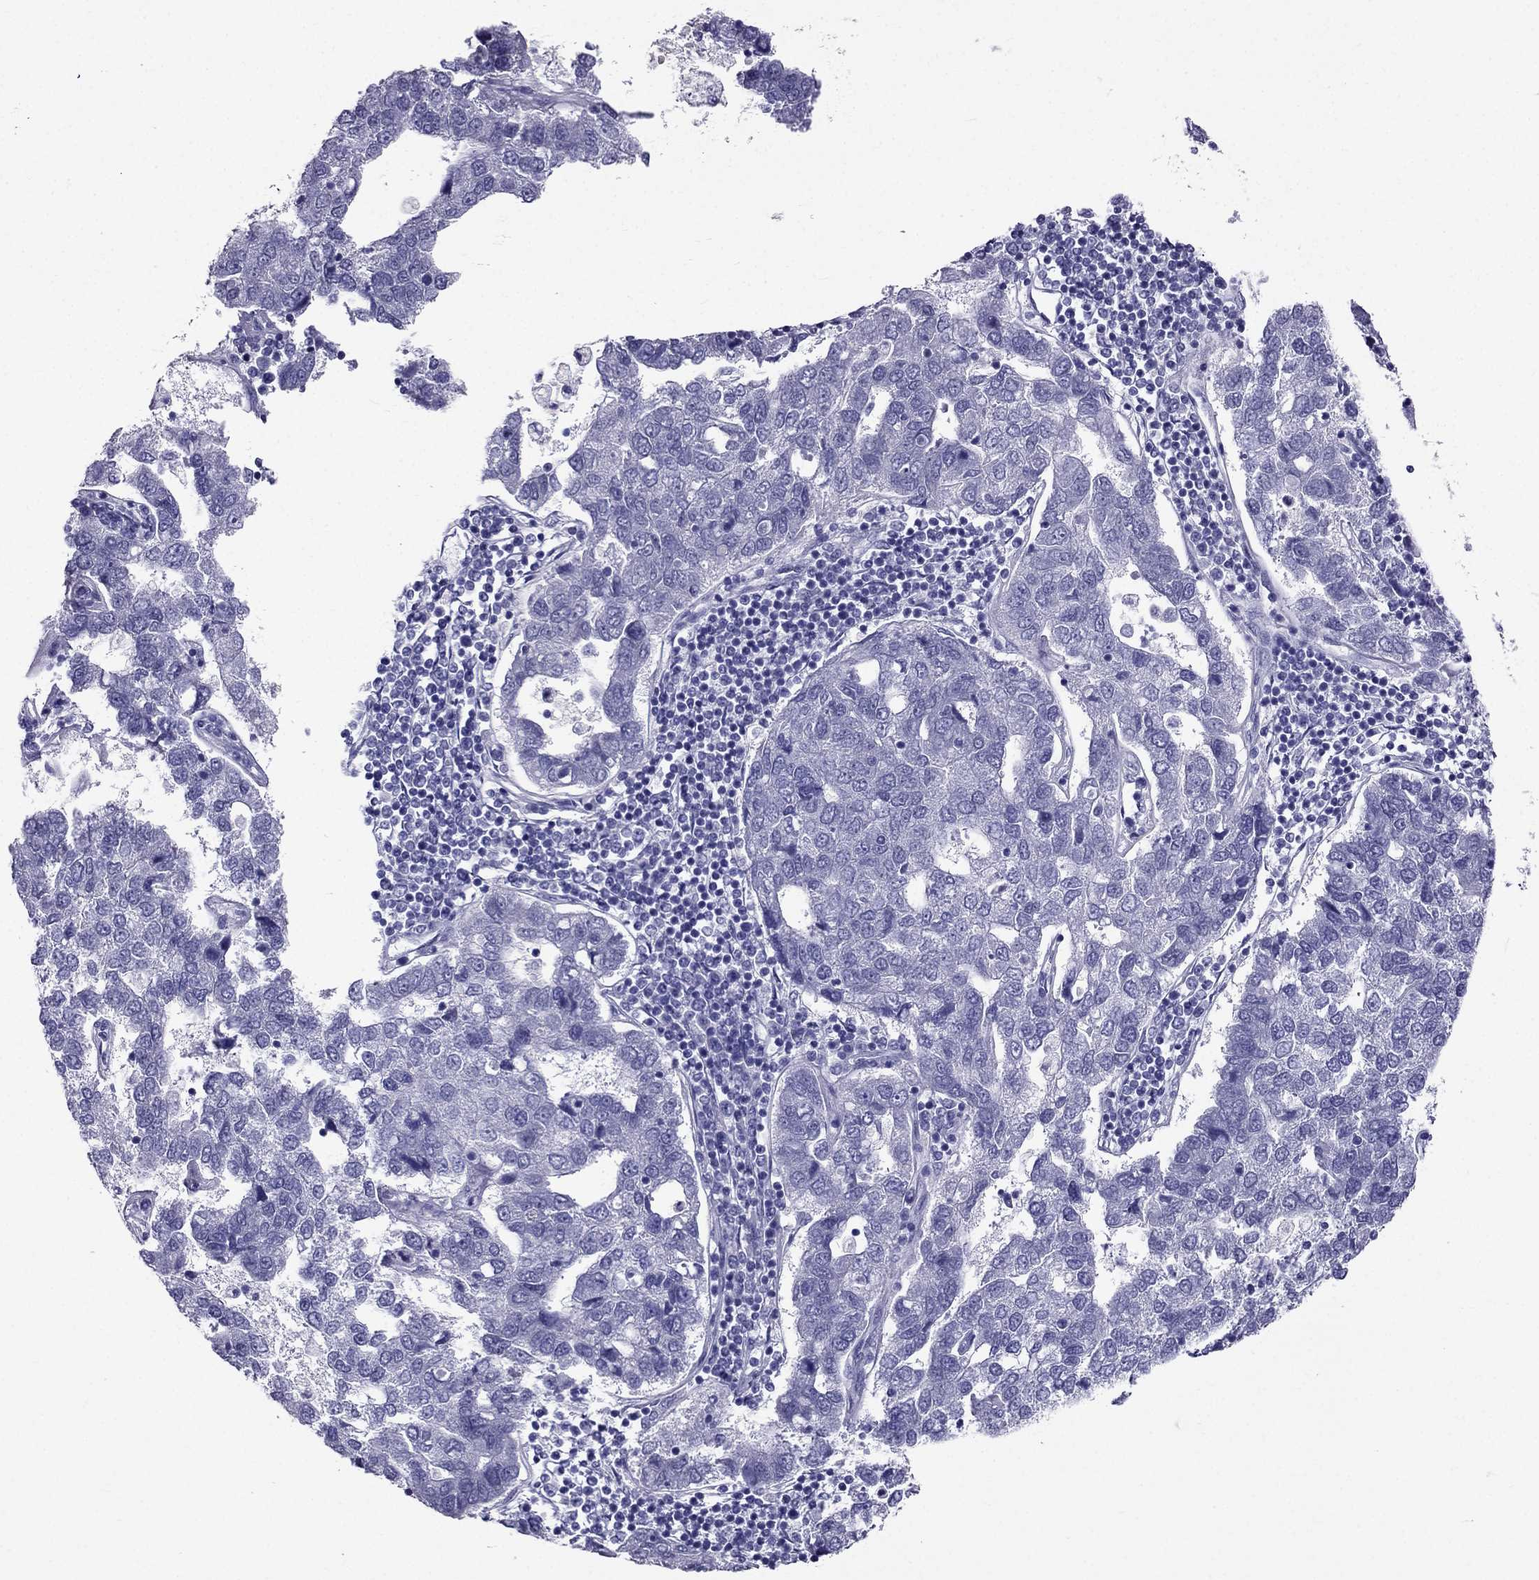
{"staining": {"intensity": "negative", "quantity": "none", "location": "none"}, "tissue": "pancreatic cancer", "cell_type": "Tumor cells", "image_type": "cancer", "snomed": [{"axis": "morphology", "description": "Adenocarcinoma, NOS"}, {"axis": "topography", "description": "Pancreas"}], "caption": "There is no significant expression in tumor cells of pancreatic adenocarcinoma. (Brightfield microscopy of DAB immunohistochemistry at high magnification).", "gene": "ZNF541", "patient": {"sex": "female", "age": 61}}